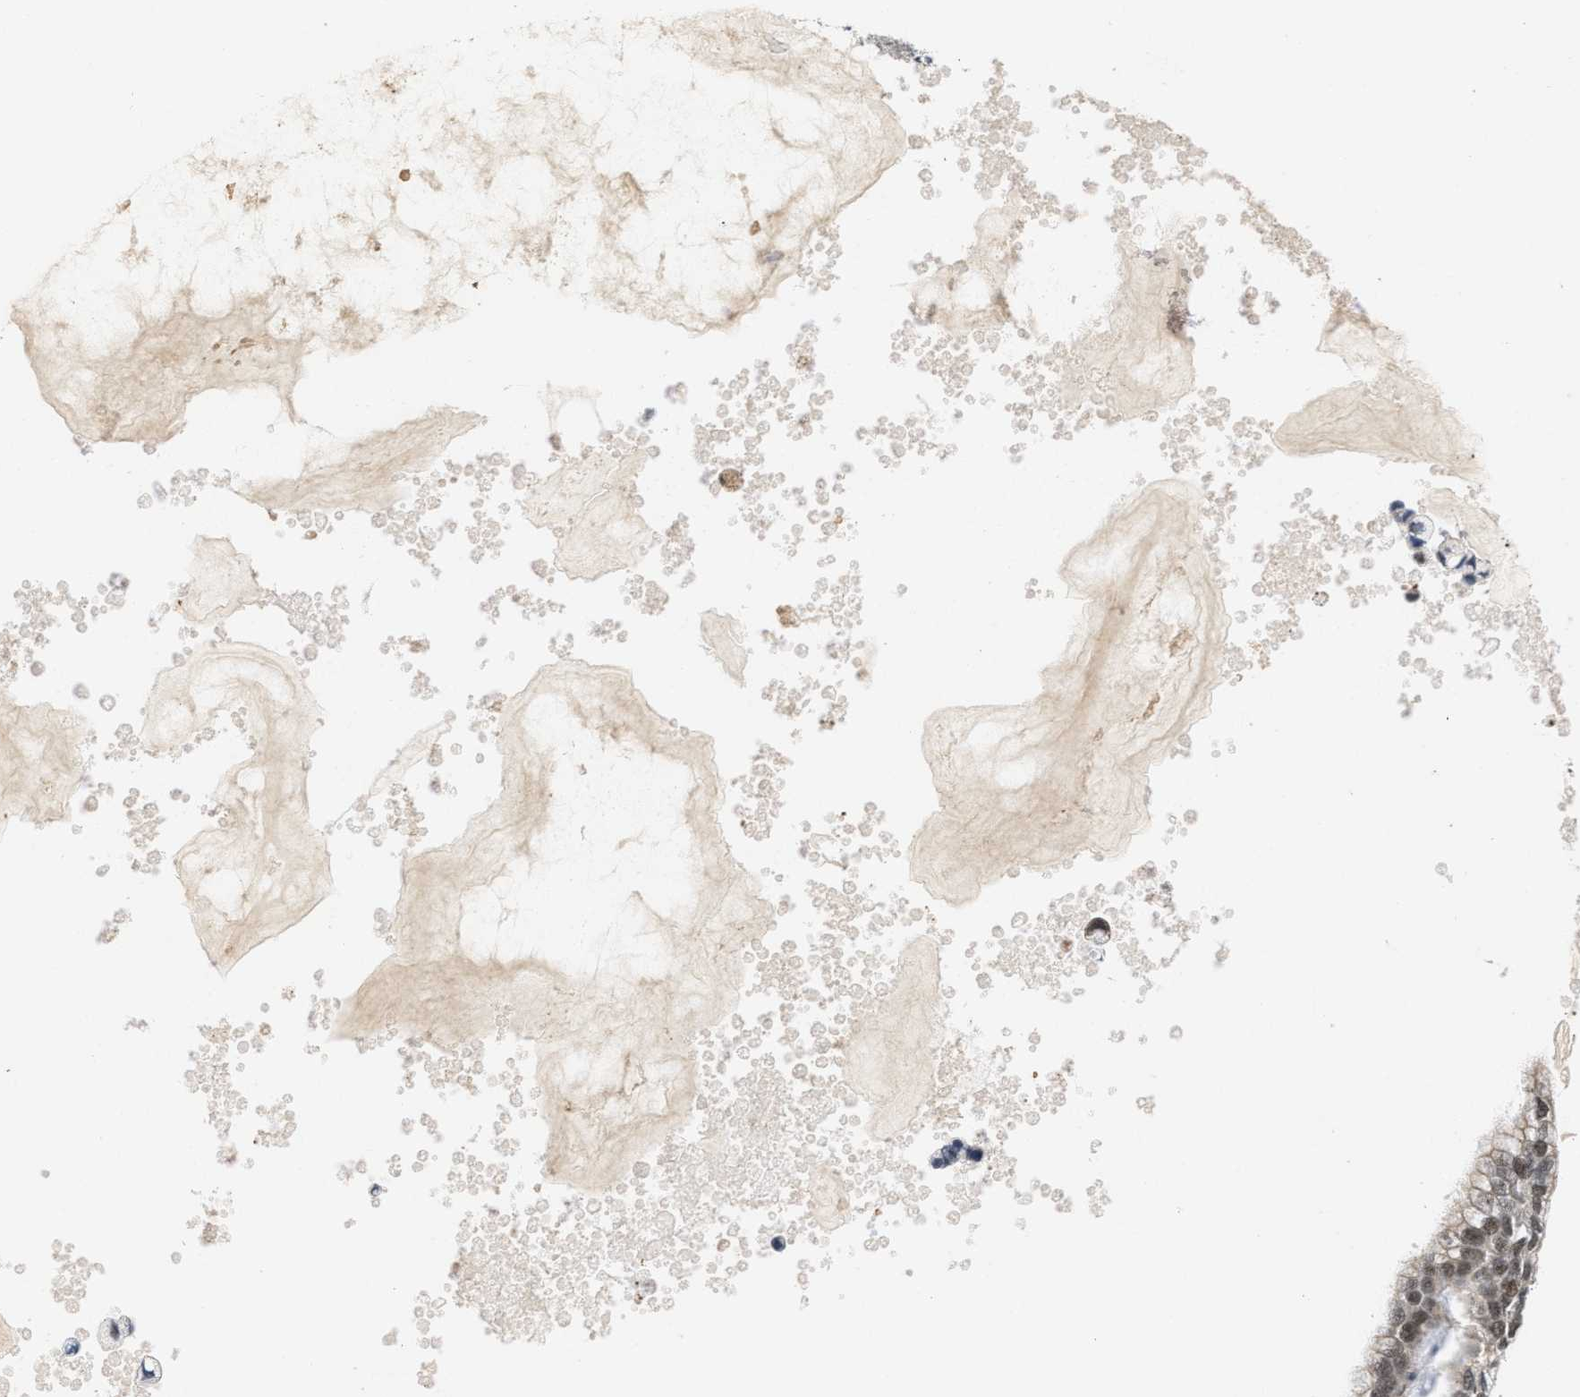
{"staining": {"intensity": "moderate", "quantity": "25%-75%", "location": "nuclear"}, "tissue": "pancreatic cancer", "cell_type": "Tumor cells", "image_type": "cancer", "snomed": [{"axis": "morphology", "description": "Adenocarcinoma, NOS"}, {"axis": "topography", "description": "Pancreas"}], "caption": "Pancreatic adenocarcinoma tissue displays moderate nuclear expression in approximately 25%-75% of tumor cells The protein is shown in brown color, while the nuclei are stained blue.", "gene": "INIP", "patient": {"sex": "male", "age": 74}}